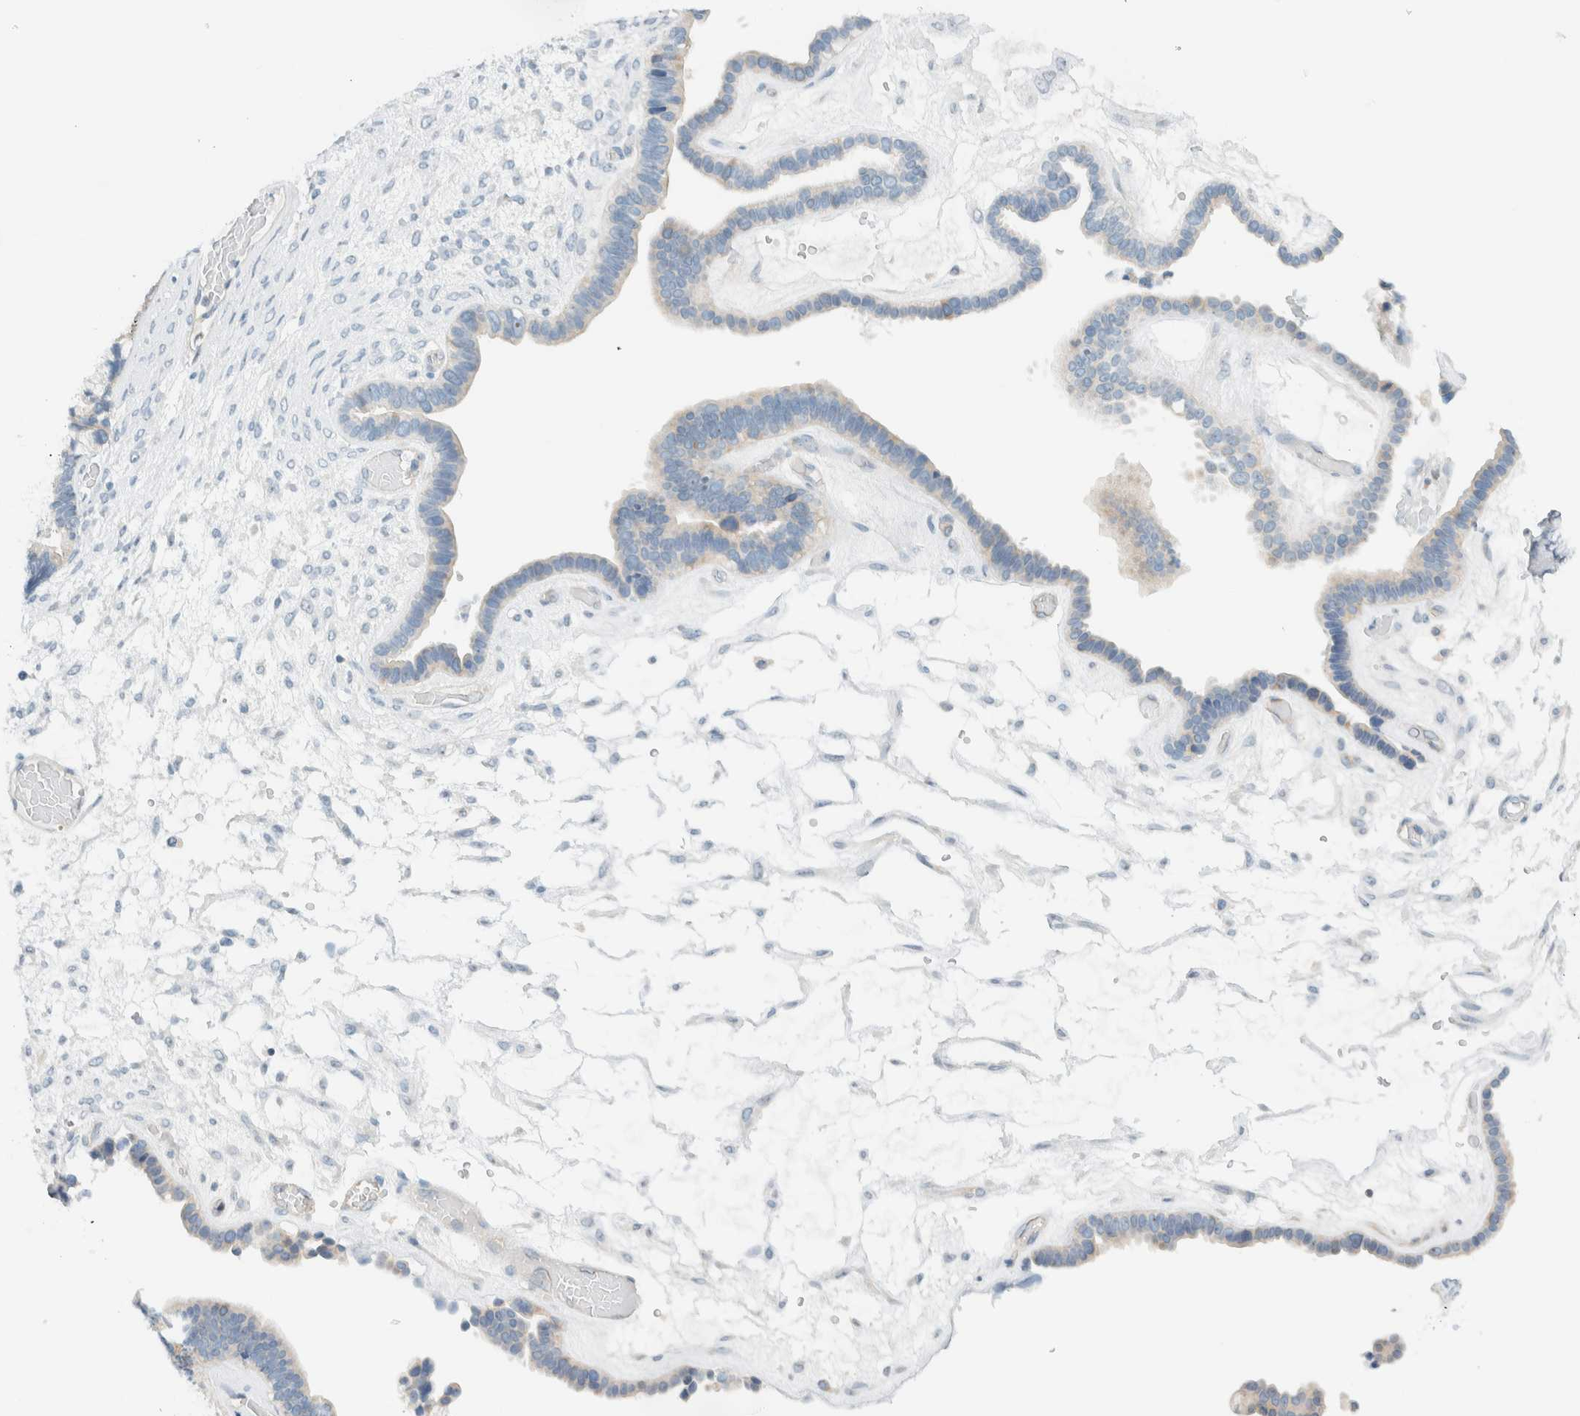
{"staining": {"intensity": "negative", "quantity": "none", "location": "none"}, "tissue": "ovarian cancer", "cell_type": "Tumor cells", "image_type": "cancer", "snomed": [{"axis": "morphology", "description": "Cystadenocarcinoma, serous, NOS"}, {"axis": "topography", "description": "Ovary"}], "caption": "IHC micrograph of human ovarian serous cystadenocarcinoma stained for a protein (brown), which shows no expression in tumor cells.", "gene": "NDE1", "patient": {"sex": "female", "age": 56}}